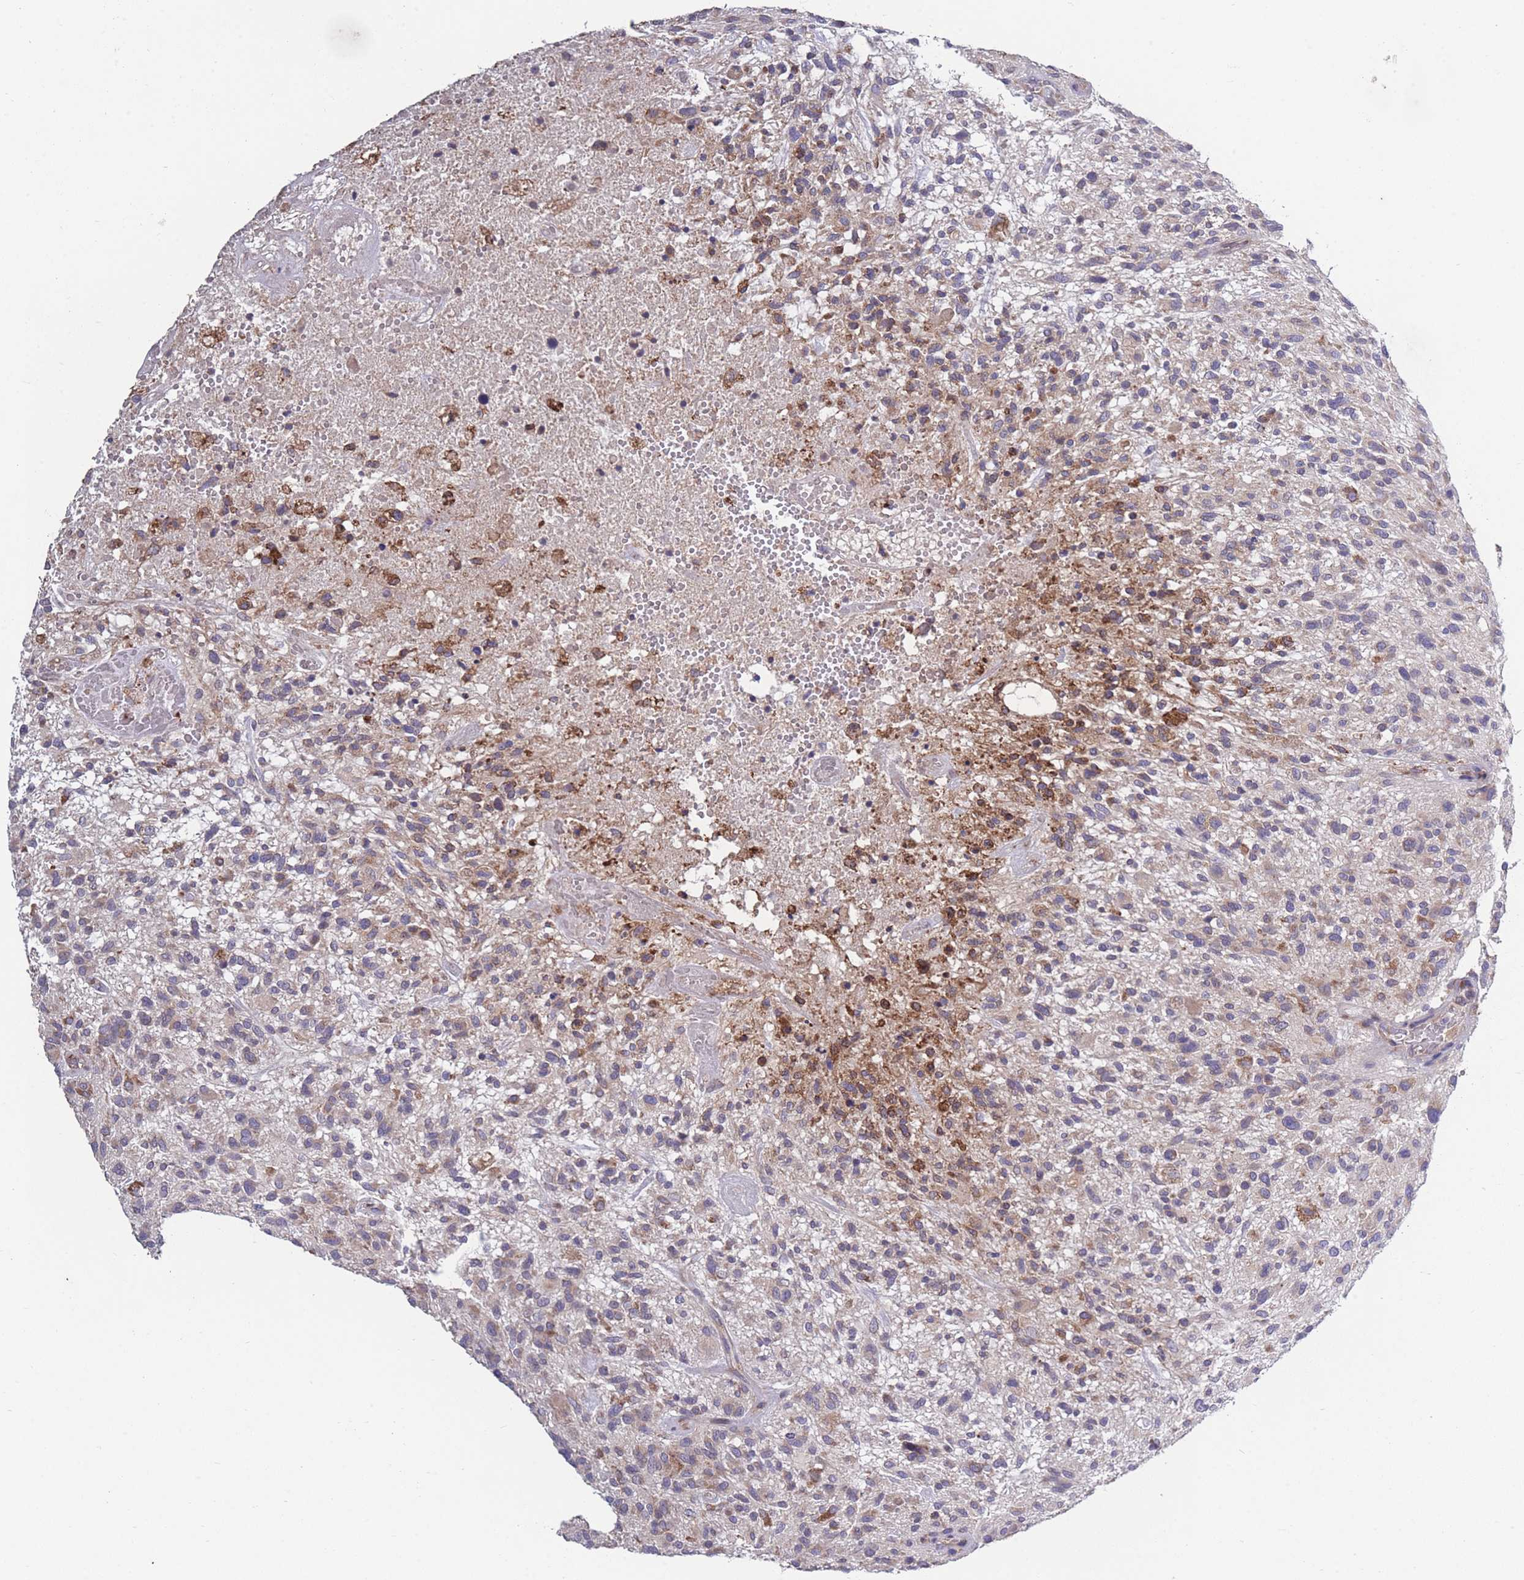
{"staining": {"intensity": "weak", "quantity": "25%-75%", "location": "cytoplasmic/membranous"}, "tissue": "glioma", "cell_type": "Tumor cells", "image_type": "cancer", "snomed": [{"axis": "morphology", "description": "Glioma, malignant, High grade"}, {"axis": "topography", "description": "Brain"}], "caption": "Immunohistochemistry (DAB (3,3'-diaminobenzidine)) staining of glioma reveals weak cytoplasmic/membranous protein staining in approximately 25%-75% of tumor cells. The staining was performed using DAB, with brown indicating positive protein expression. Nuclei are stained blue with hematoxylin.", "gene": "STIM2", "patient": {"sex": "male", "age": 47}}